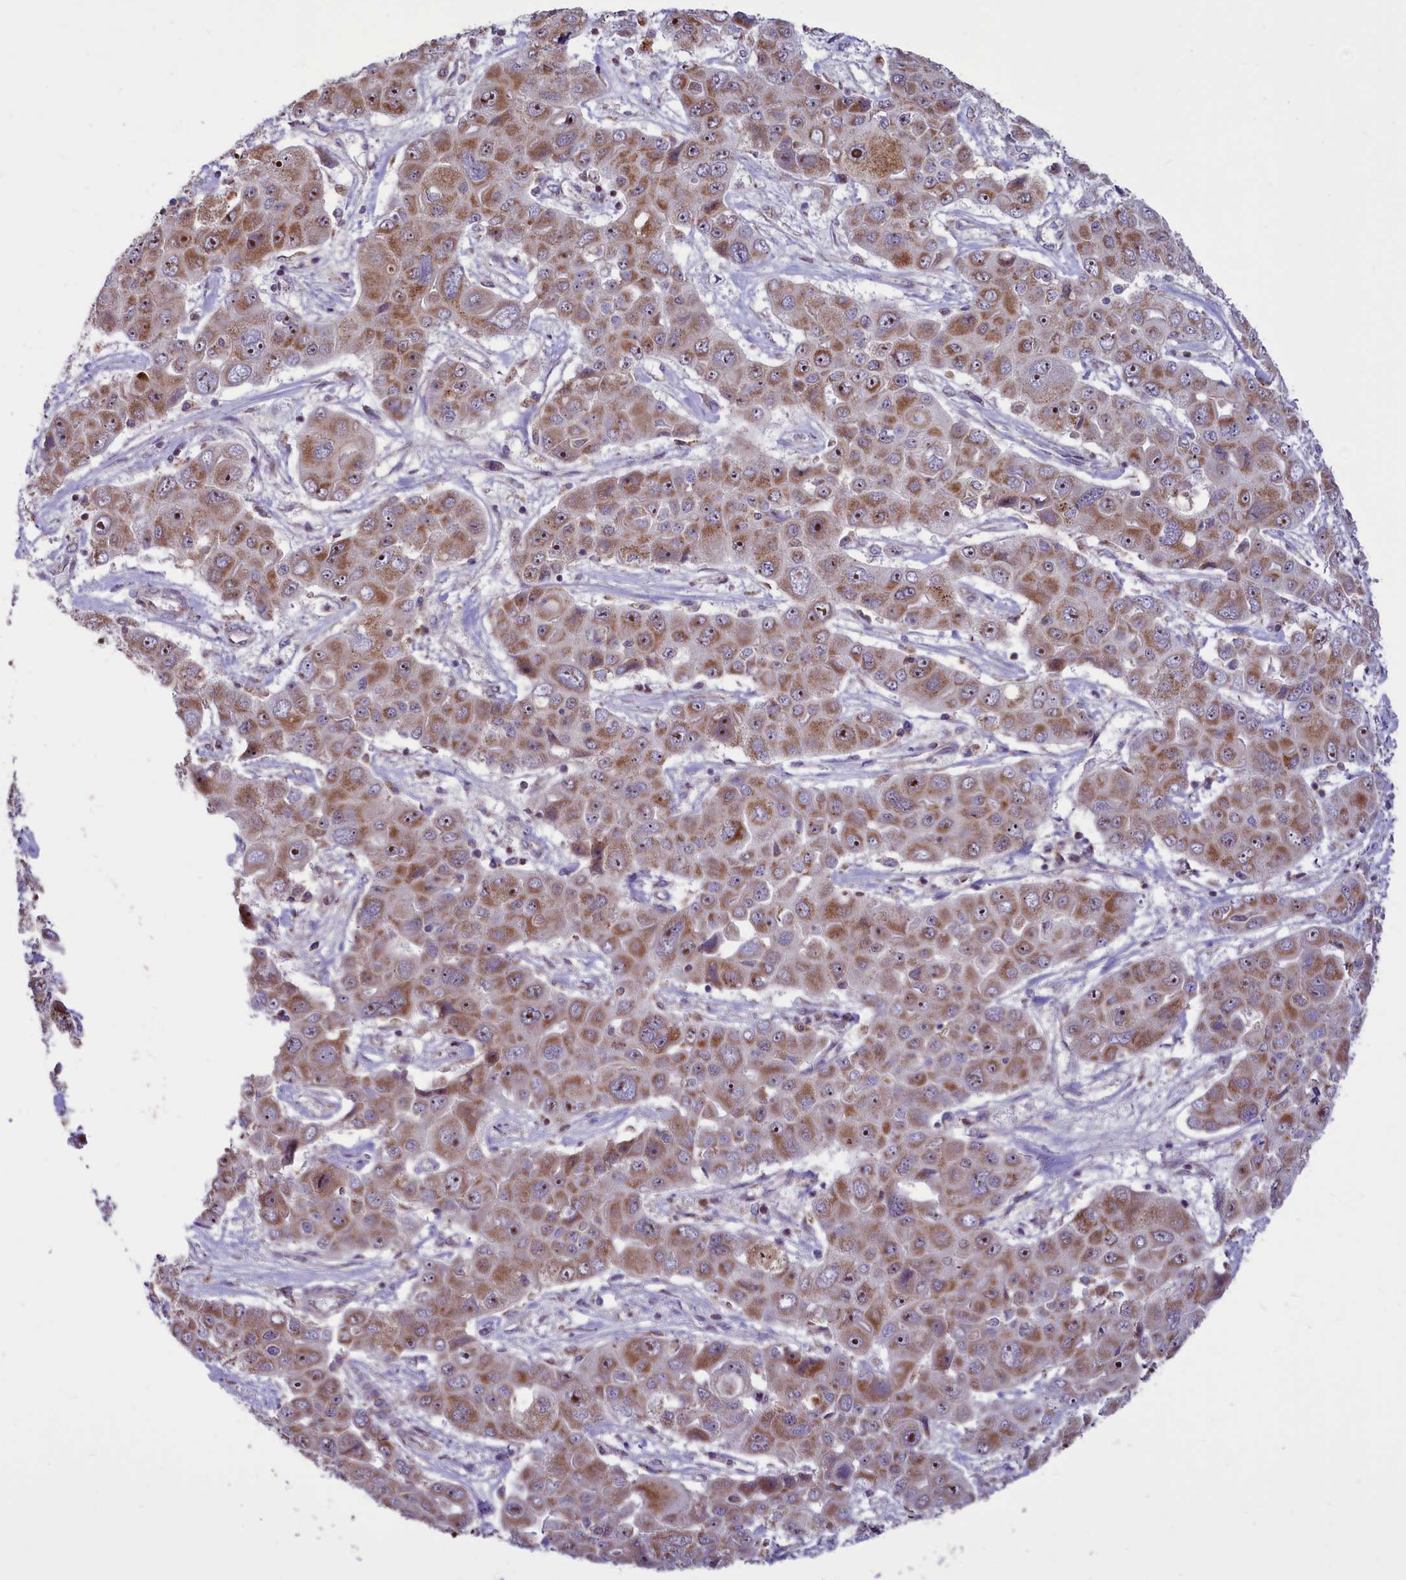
{"staining": {"intensity": "moderate", "quantity": ">75%", "location": "cytoplasmic/membranous,nuclear"}, "tissue": "liver cancer", "cell_type": "Tumor cells", "image_type": "cancer", "snomed": [{"axis": "morphology", "description": "Cholangiocarcinoma"}, {"axis": "topography", "description": "Liver"}], "caption": "Immunohistochemistry (DAB (3,3'-diaminobenzidine)) staining of liver cancer shows moderate cytoplasmic/membranous and nuclear protein staining in about >75% of tumor cells.", "gene": "GLRX5", "patient": {"sex": "male", "age": 67}}